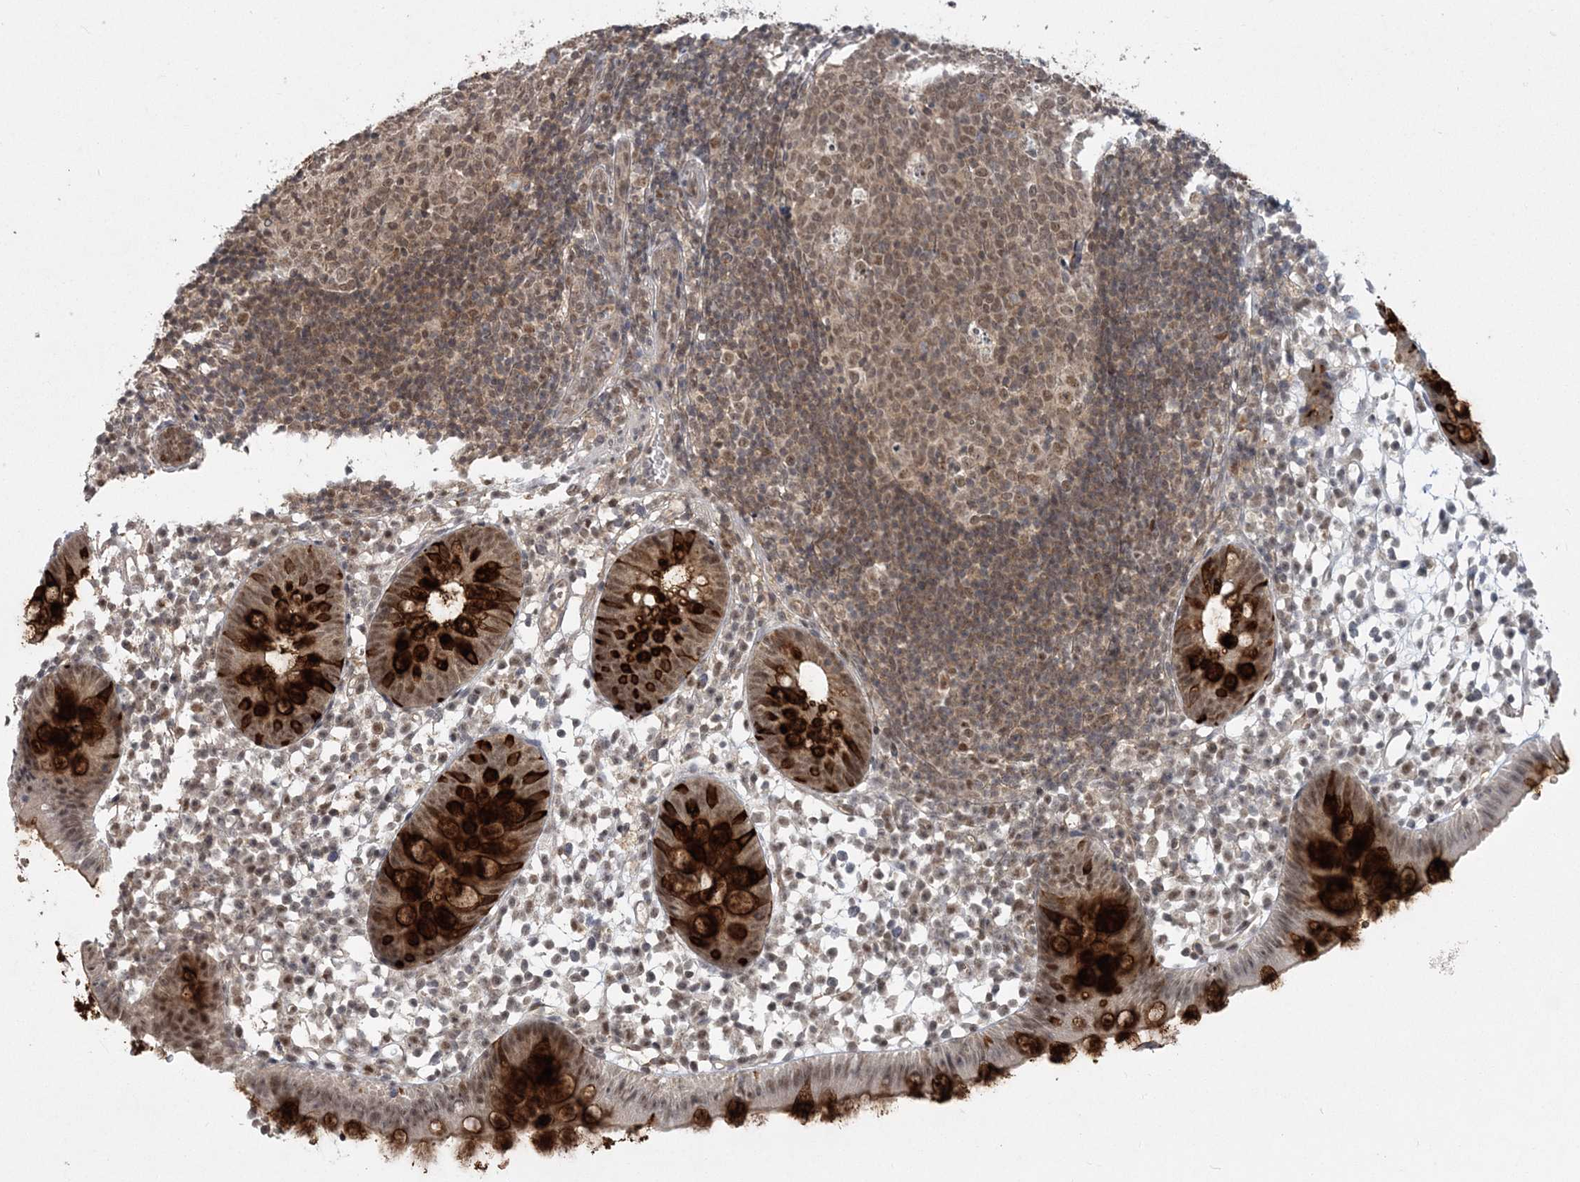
{"staining": {"intensity": "strong", "quantity": ">75%", "location": "cytoplasmic/membranous,nuclear"}, "tissue": "appendix", "cell_type": "Glandular cells", "image_type": "normal", "snomed": [{"axis": "morphology", "description": "Normal tissue, NOS"}, {"axis": "topography", "description": "Appendix"}], "caption": "A photomicrograph of human appendix stained for a protein reveals strong cytoplasmic/membranous,nuclear brown staining in glandular cells.", "gene": "COPS7B", "patient": {"sex": "female", "age": 20}}